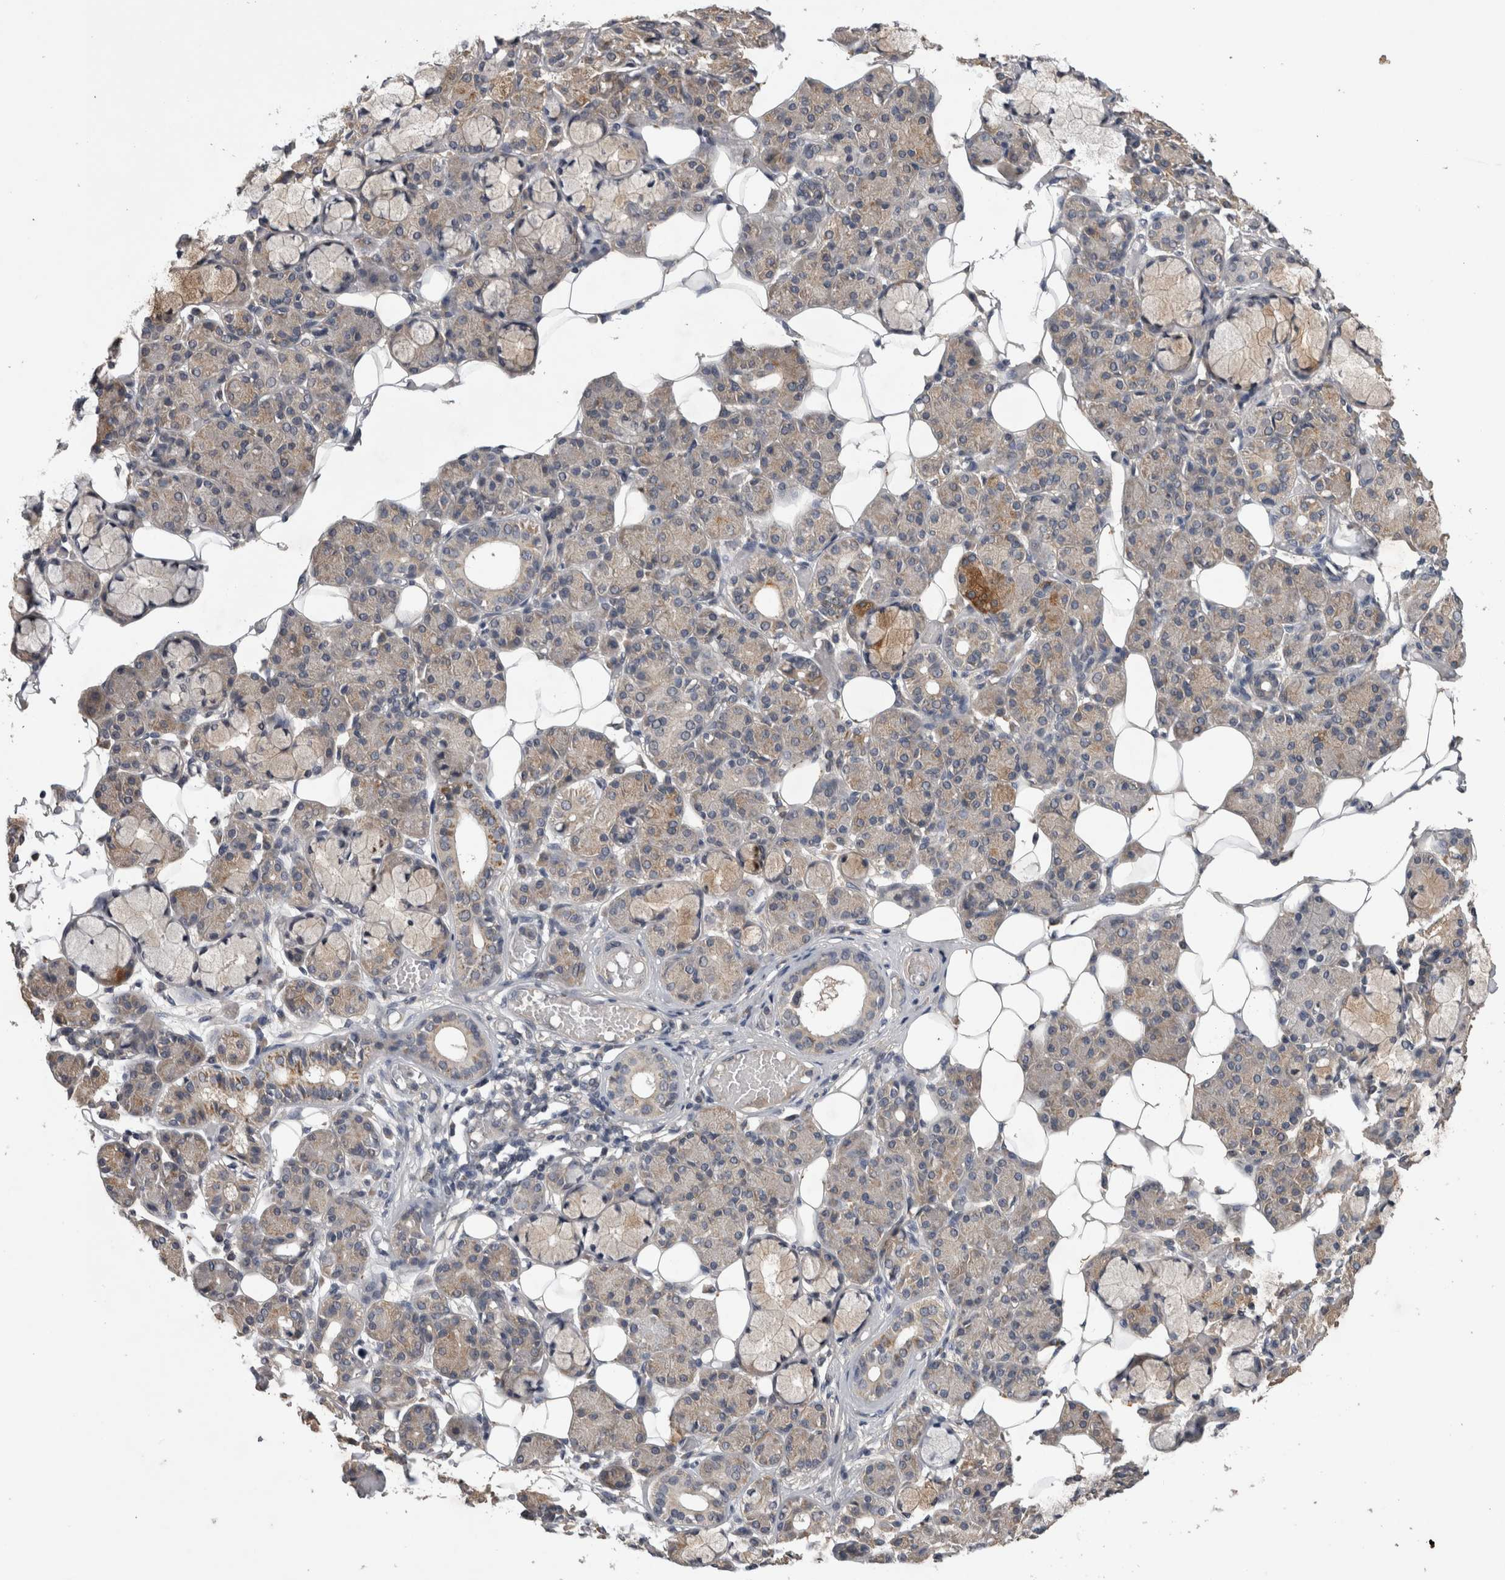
{"staining": {"intensity": "moderate", "quantity": "25%-75%", "location": "cytoplasmic/membranous"}, "tissue": "salivary gland", "cell_type": "Glandular cells", "image_type": "normal", "snomed": [{"axis": "morphology", "description": "Normal tissue, NOS"}, {"axis": "topography", "description": "Salivary gland"}], "caption": "Approximately 25%-75% of glandular cells in unremarkable human salivary gland reveal moderate cytoplasmic/membranous protein expression as visualized by brown immunohistochemical staining.", "gene": "ZNF114", "patient": {"sex": "male", "age": 63}}